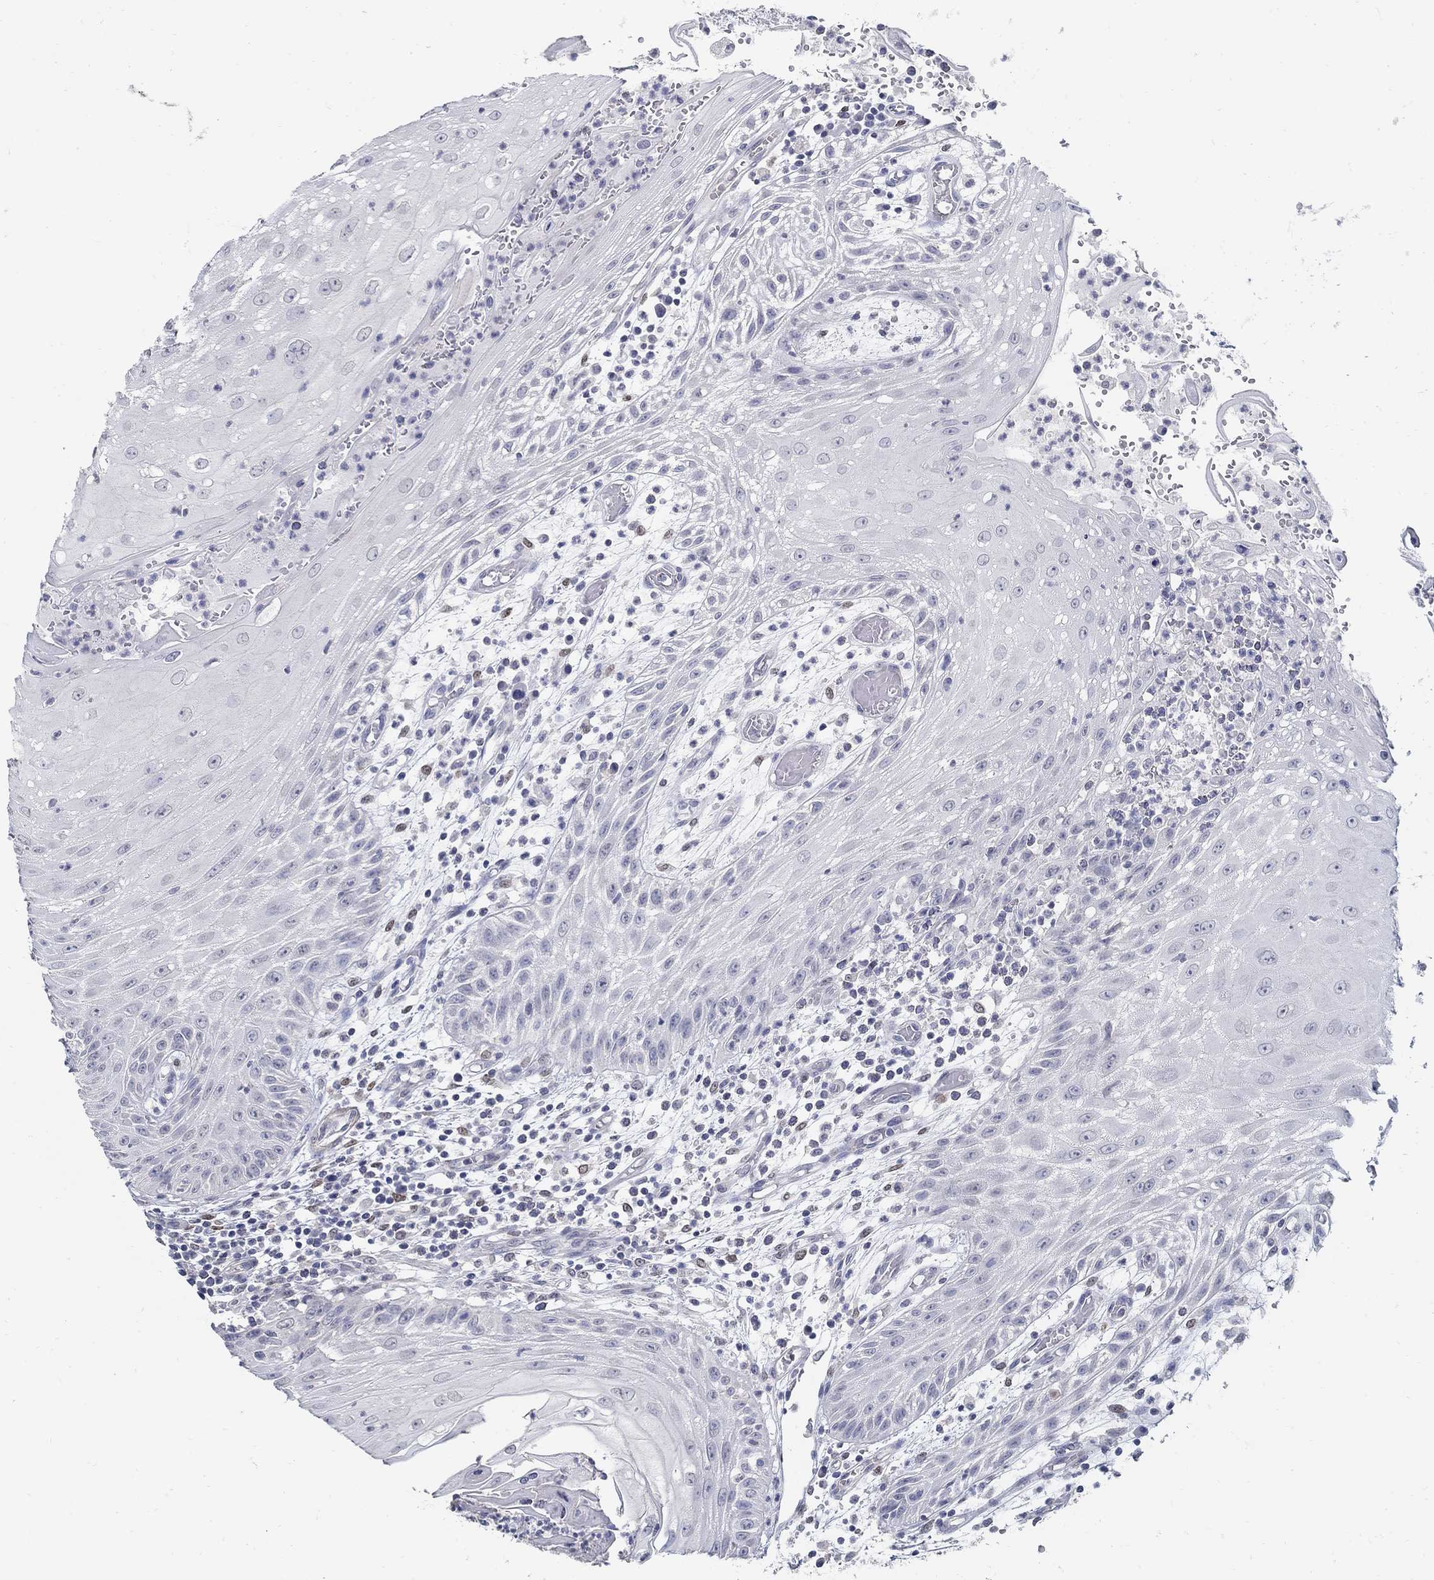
{"staining": {"intensity": "negative", "quantity": "none", "location": "none"}, "tissue": "head and neck cancer", "cell_type": "Tumor cells", "image_type": "cancer", "snomed": [{"axis": "morphology", "description": "Squamous cell carcinoma, NOS"}, {"axis": "topography", "description": "Oral tissue"}, {"axis": "topography", "description": "Head-Neck"}], "caption": "An IHC photomicrograph of head and neck cancer is shown. There is no staining in tumor cells of head and neck cancer. (Brightfield microscopy of DAB (3,3'-diaminobenzidine) immunohistochemistry (IHC) at high magnification).", "gene": "USP29", "patient": {"sex": "male", "age": 58}}